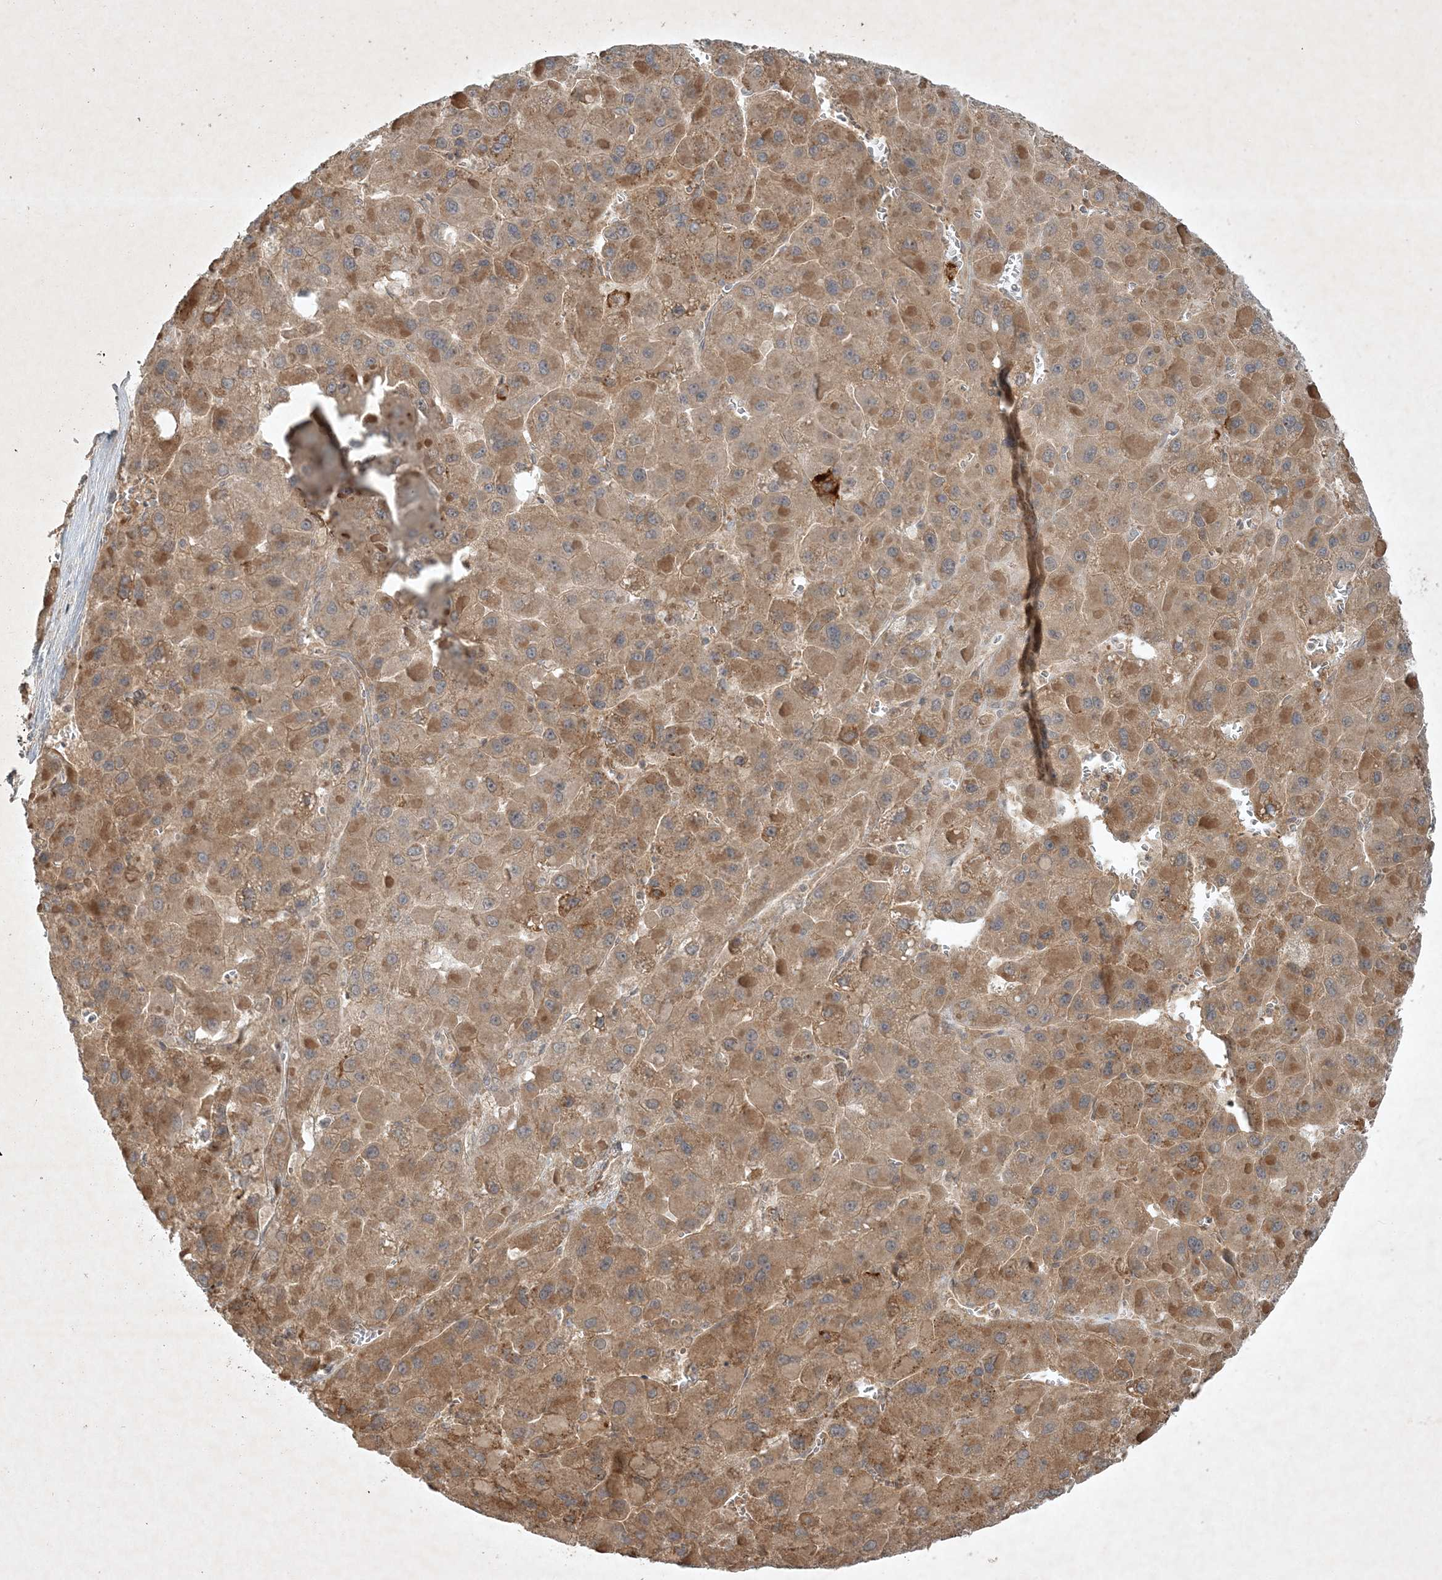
{"staining": {"intensity": "moderate", "quantity": ">75%", "location": "cytoplasmic/membranous"}, "tissue": "liver cancer", "cell_type": "Tumor cells", "image_type": "cancer", "snomed": [{"axis": "morphology", "description": "Carcinoma, Hepatocellular, NOS"}, {"axis": "topography", "description": "Liver"}], "caption": "Human liver hepatocellular carcinoma stained for a protein (brown) displays moderate cytoplasmic/membranous positive staining in about >75% of tumor cells.", "gene": "TNFAIP6", "patient": {"sex": "female", "age": 73}}